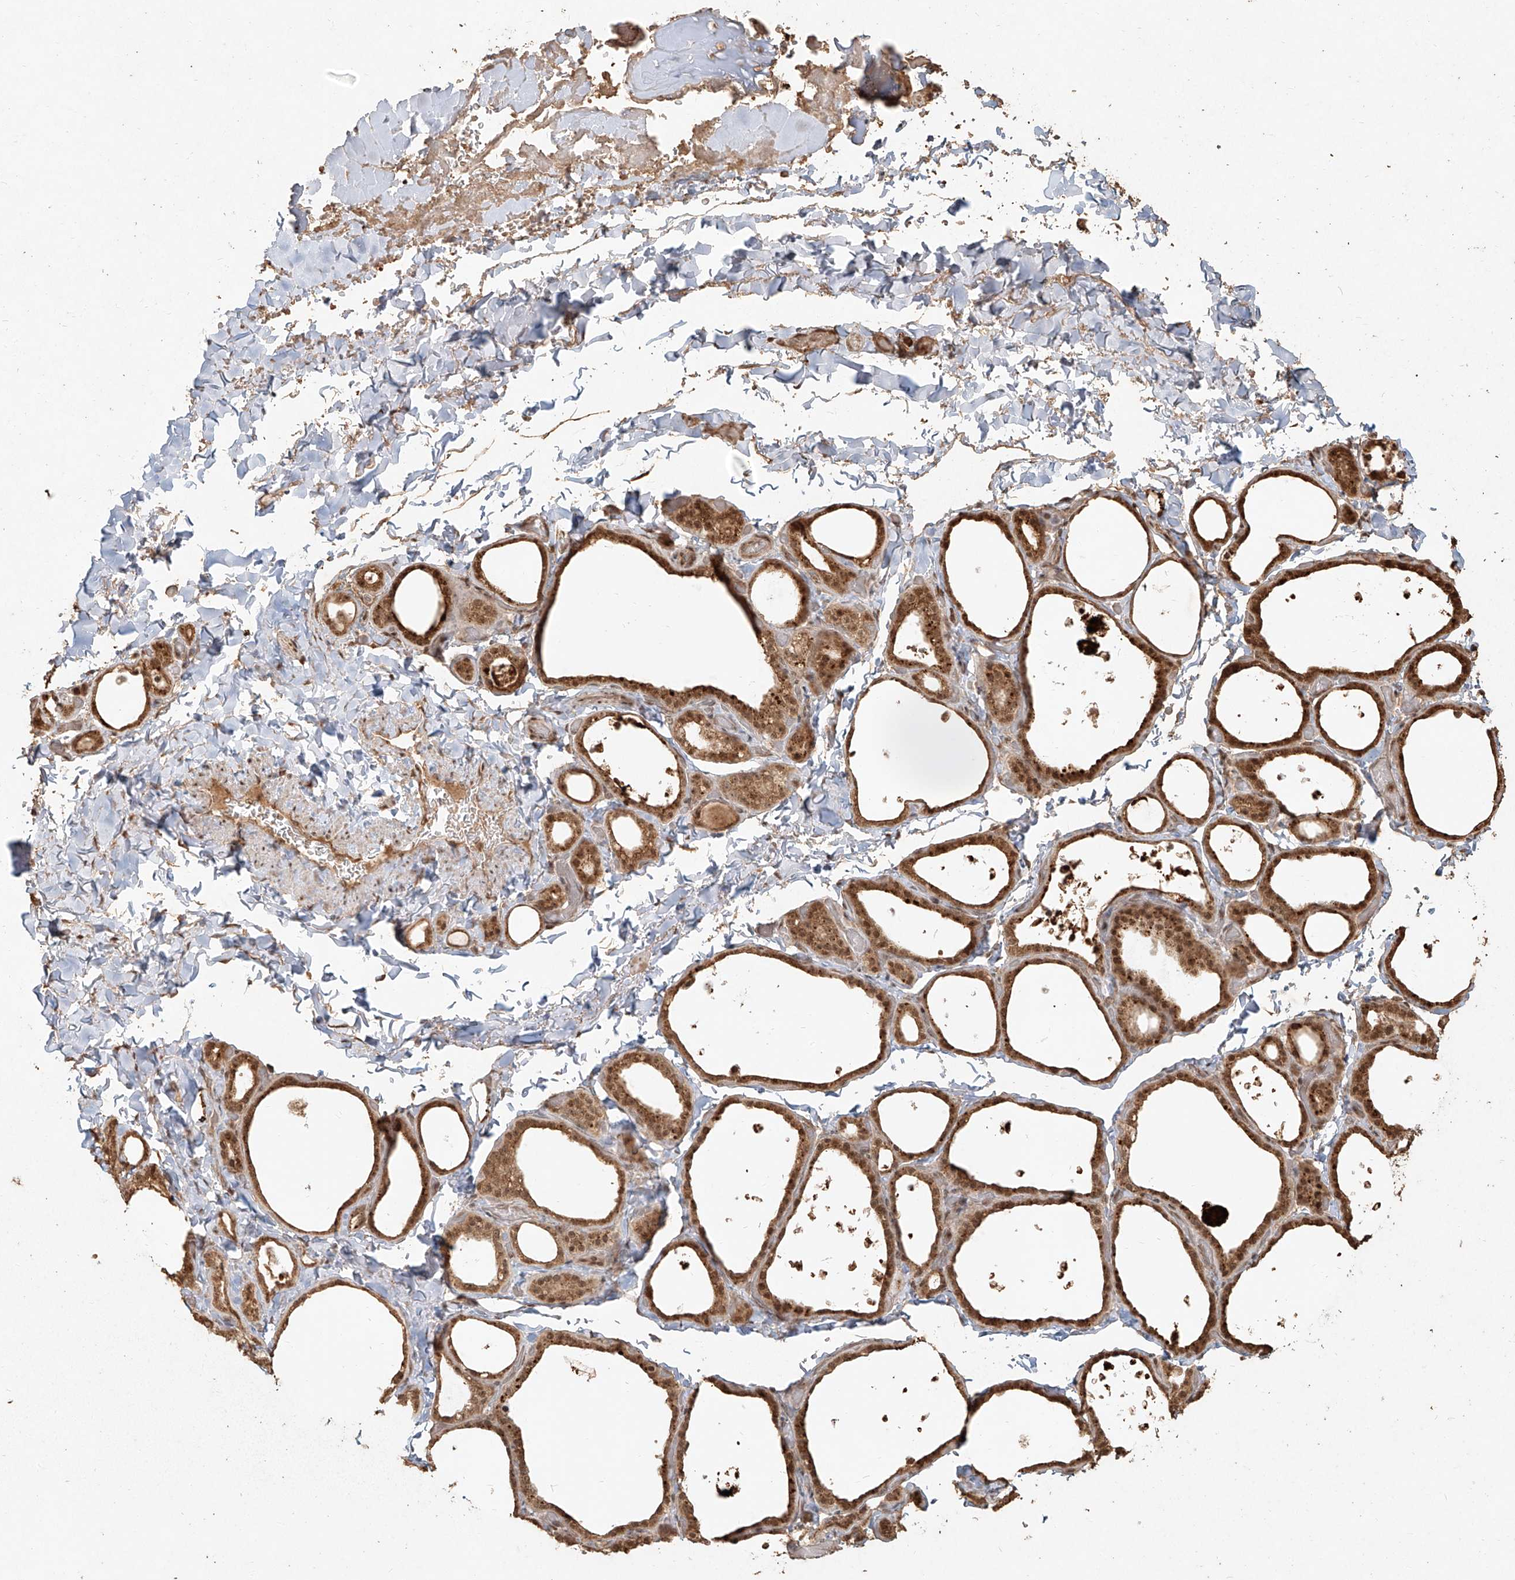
{"staining": {"intensity": "moderate", "quantity": ">75%", "location": "cytoplasmic/membranous,nuclear"}, "tissue": "thyroid gland", "cell_type": "Glandular cells", "image_type": "normal", "snomed": [{"axis": "morphology", "description": "Normal tissue, NOS"}, {"axis": "topography", "description": "Thyroid gland"}], "caption": "Brown immunohistochemical staining in normal thyroid gland demonstrates moderate cytoplasmic/membranous,nuclear positivity in about >75% of glandular cells. Immunohistochemistry stains the protein of interest in brown and the nuclei are stained blue.", "gene": "UBE2K", "patient": {"sex": "female", "age": 44}}